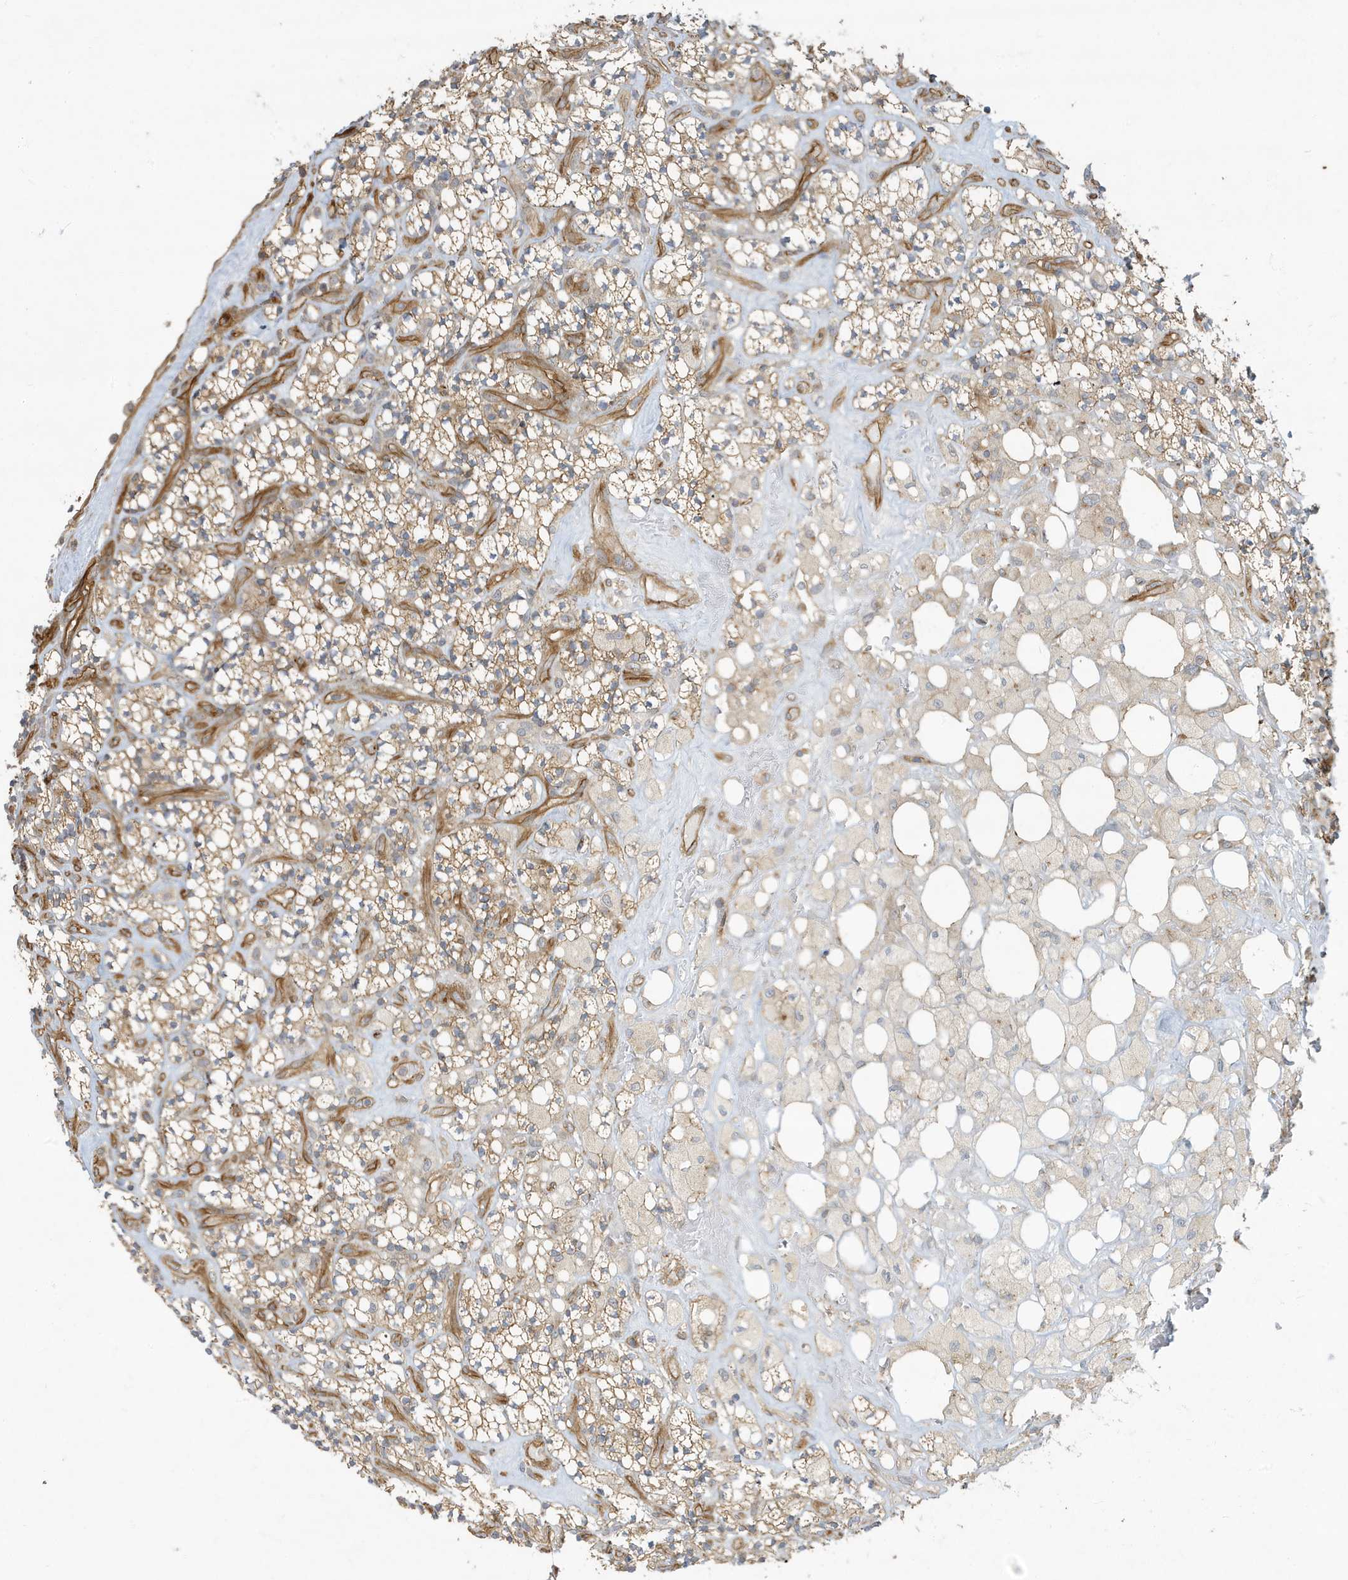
{"staining": {"intensity": "moderate", "quantity": ">75%", "location": "cytoplasmic/membranous"}, "tissue": "renal cancer", "cell_type": "Tumor cells", "image_type": "cancer", "snomed": [{"axis": "morphology", "description": "Adenocarcinoma, NOS"}, {"axis": "topography", "description": "Kidney"}], "caption": "An IHC image of tumor tissue is shown. Protein staining in brown highlights moderate cytoplasmic/membranous positivity in renal cancer within tumor cells. The staining was performed using DAB (3,3'-diaminobenzidine), with brown indicating positive protein expression. Nuclei are stained blue with hematoxylin.", "gene": "ATP23", "patient": {"sex": "male", "age": 77}}